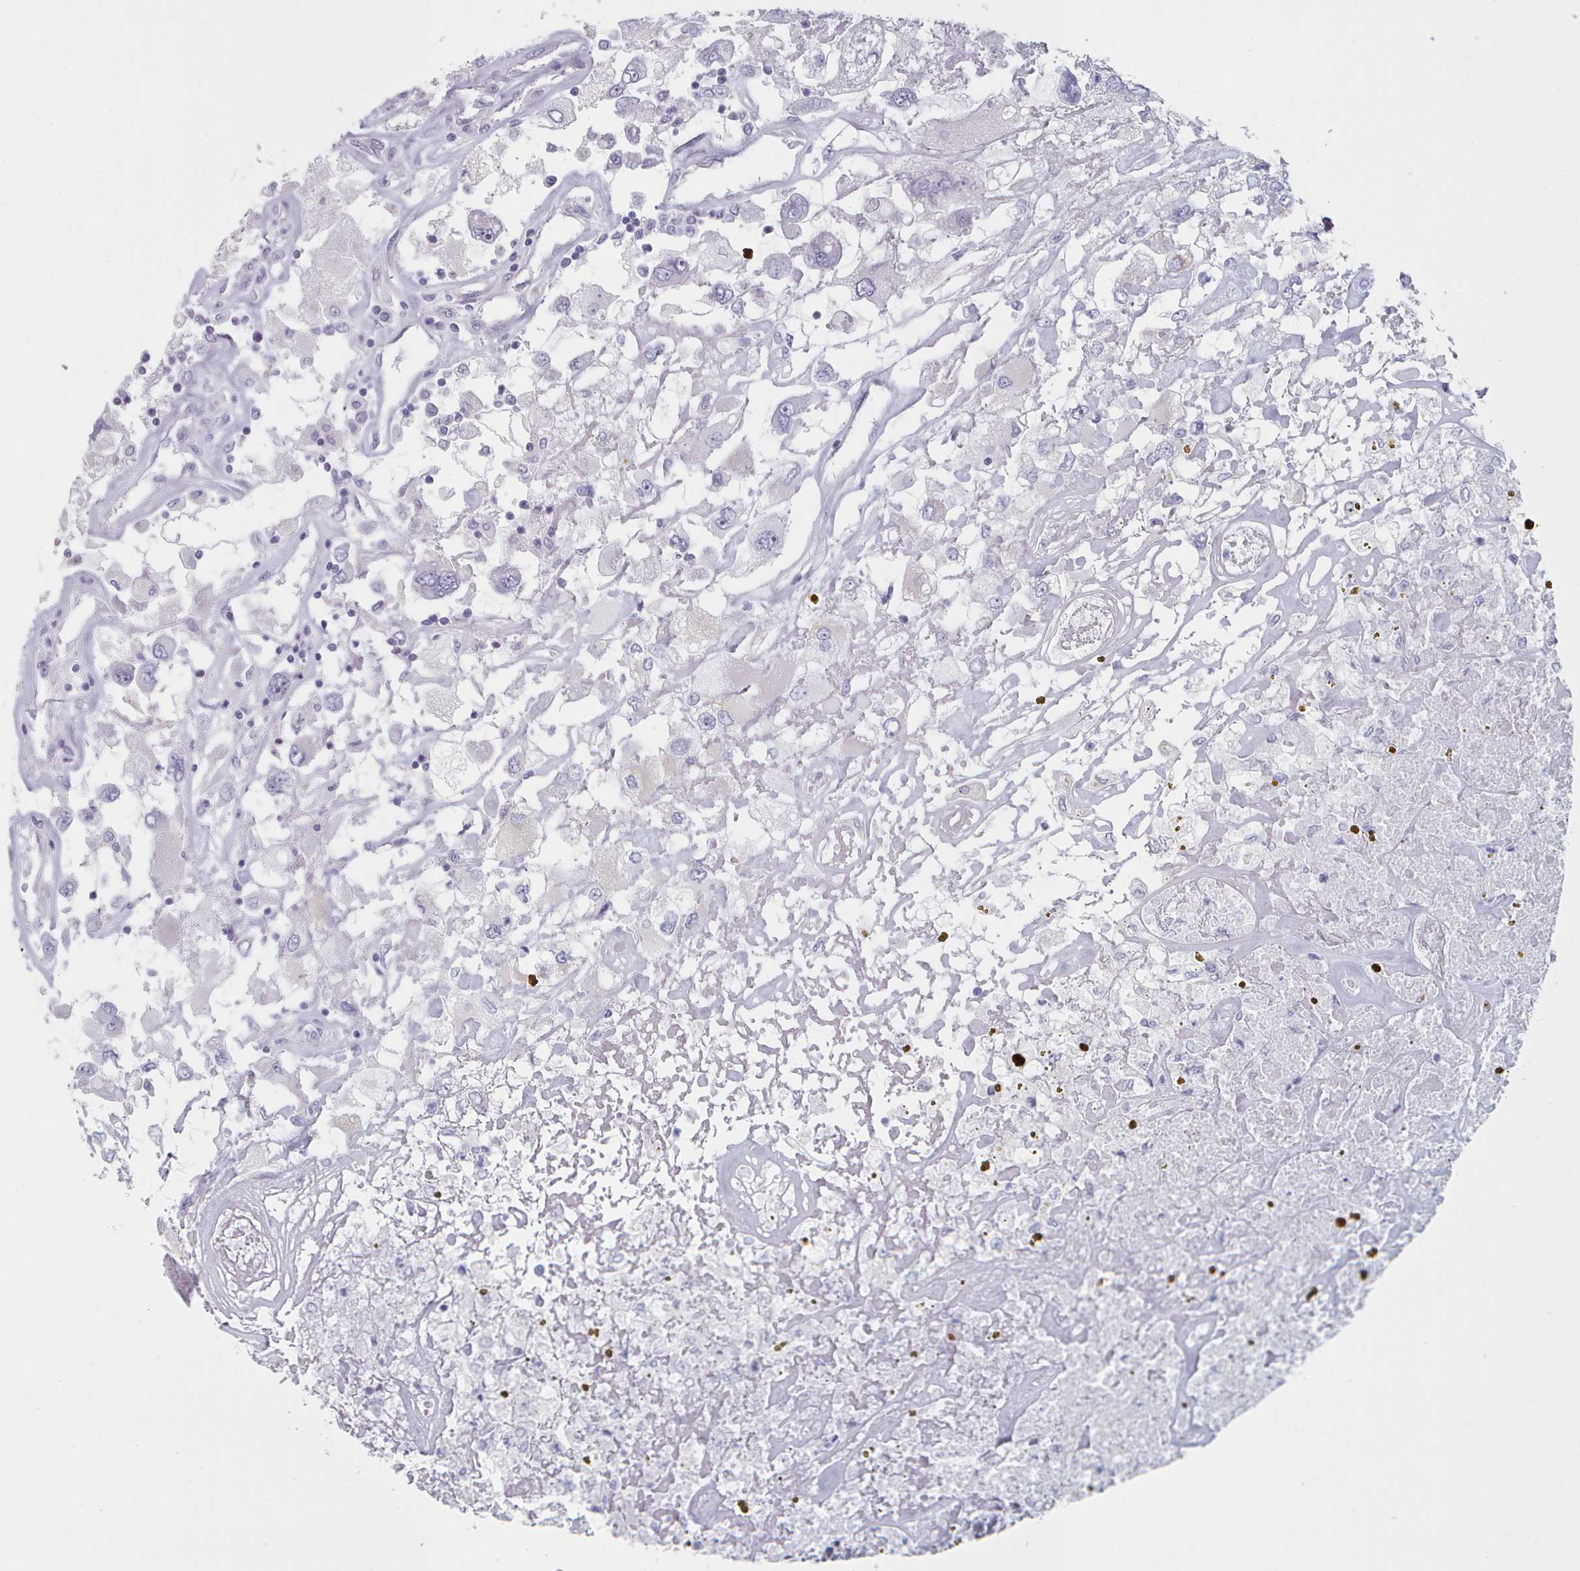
{"staining": {"intensity": "negative", "quantity": "none", "location": "none"}, "tissue": "renal cancer", "cell_type": "Tumor cells", "image_type": "cancer", "snomed": [{"axis": "morphology", "description": "Adenocarcinoma, NOS"}, {"axis": "topography", "description": "Kidney"}], "caption": "There is no significant expression in tumor cells of renal adenocarcinoma.", "gene": "FAM170B", "patient": {"sex": "female", "age": 52}}